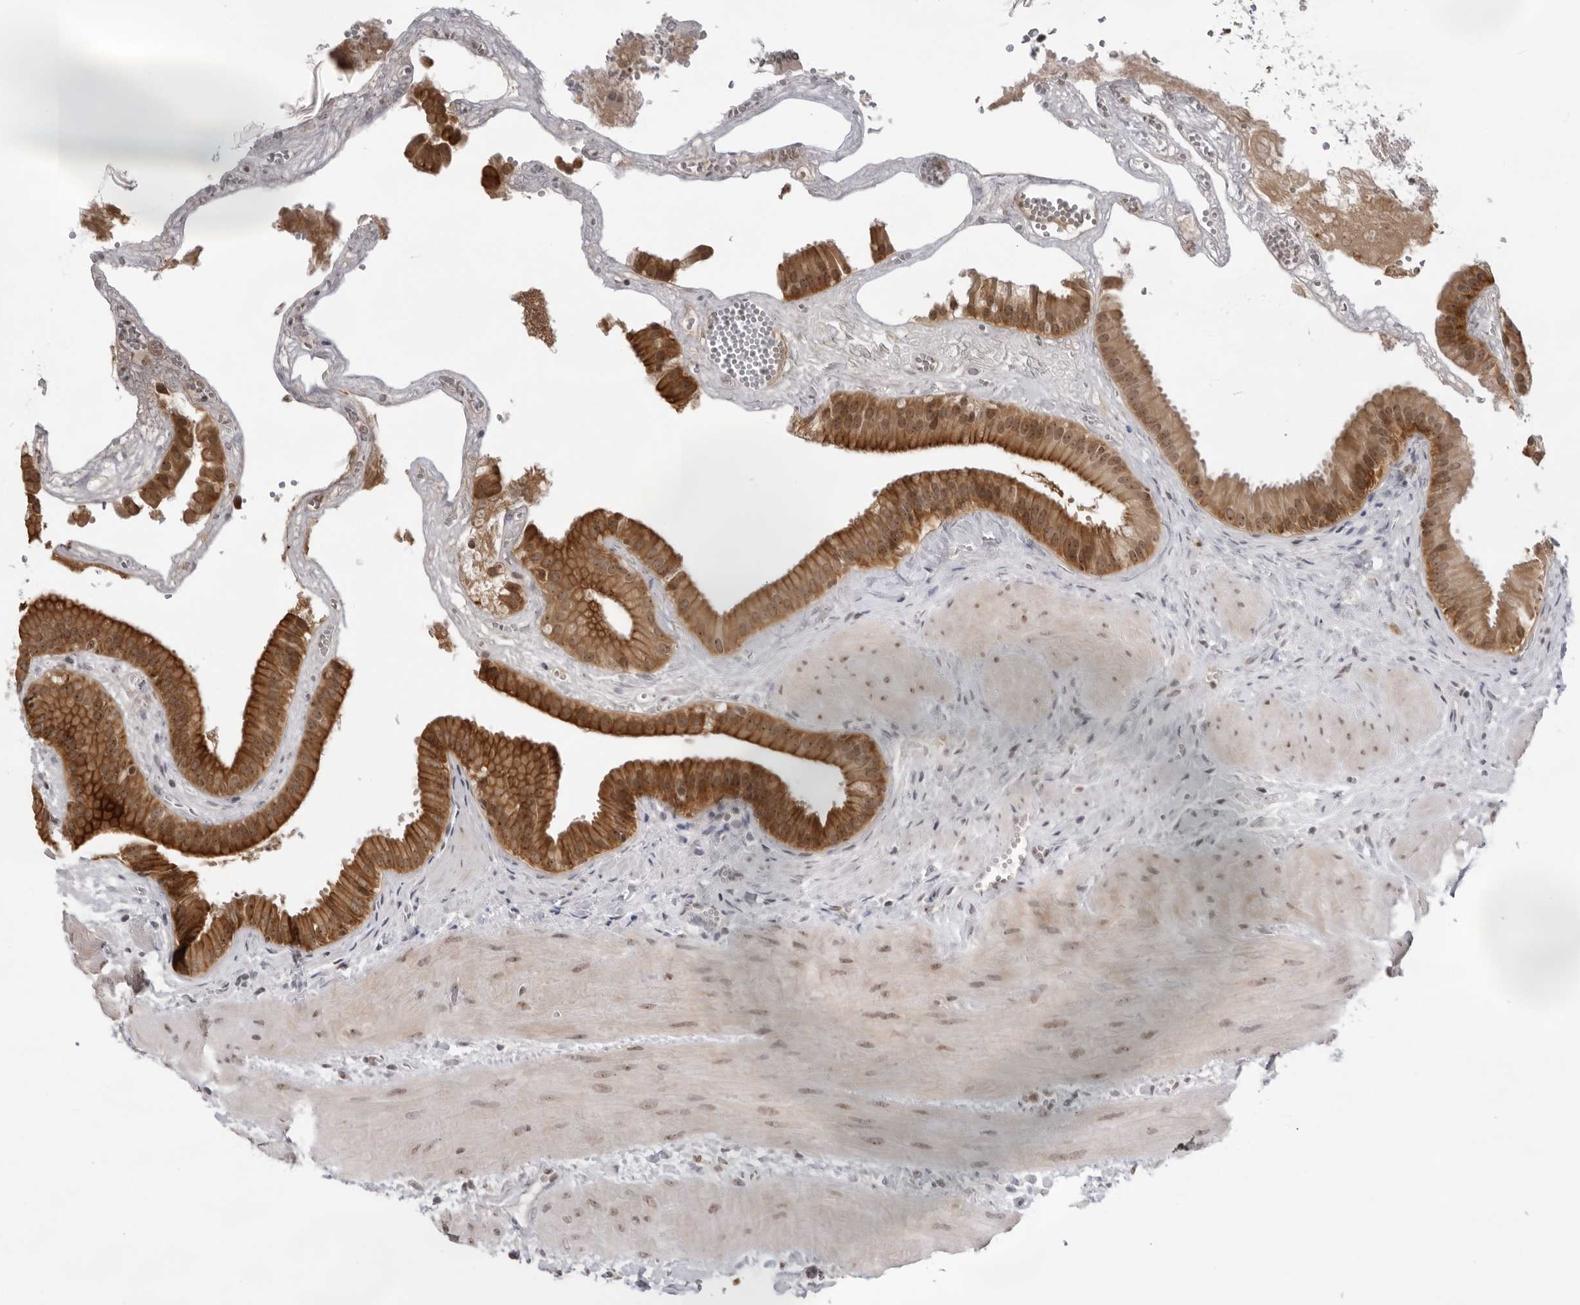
{"staining": {"intensity": "strong", "quantity": ">75%", "location": "cytoplasmic/membranous,nuclear"}, "tissue": "gallbladder", "cell_type": "Glandular cells", "image_type": "normal", "snomed": [{"axis": "morphology", "description": "Normal tissue, NOS"}, {"axis": "topography", "description": "Gallbladder"}], "caption": "High-power microscopy captured an immunohistochemistry (IHC) micrograph of unremarkable gallbladder, revealing strong cytoplasmic/membranous,nuclear expression in approximately >75% of glandular cells. The staining was performed using DAB (3,3'-diaminobenzidine) to visualize the protein expression in brown, while the nuclei were stained in blue with hematoxylin (Magnification: 20x).", "gene": "EXOSC10", "patient": {"sex": "male", "age": 55}}